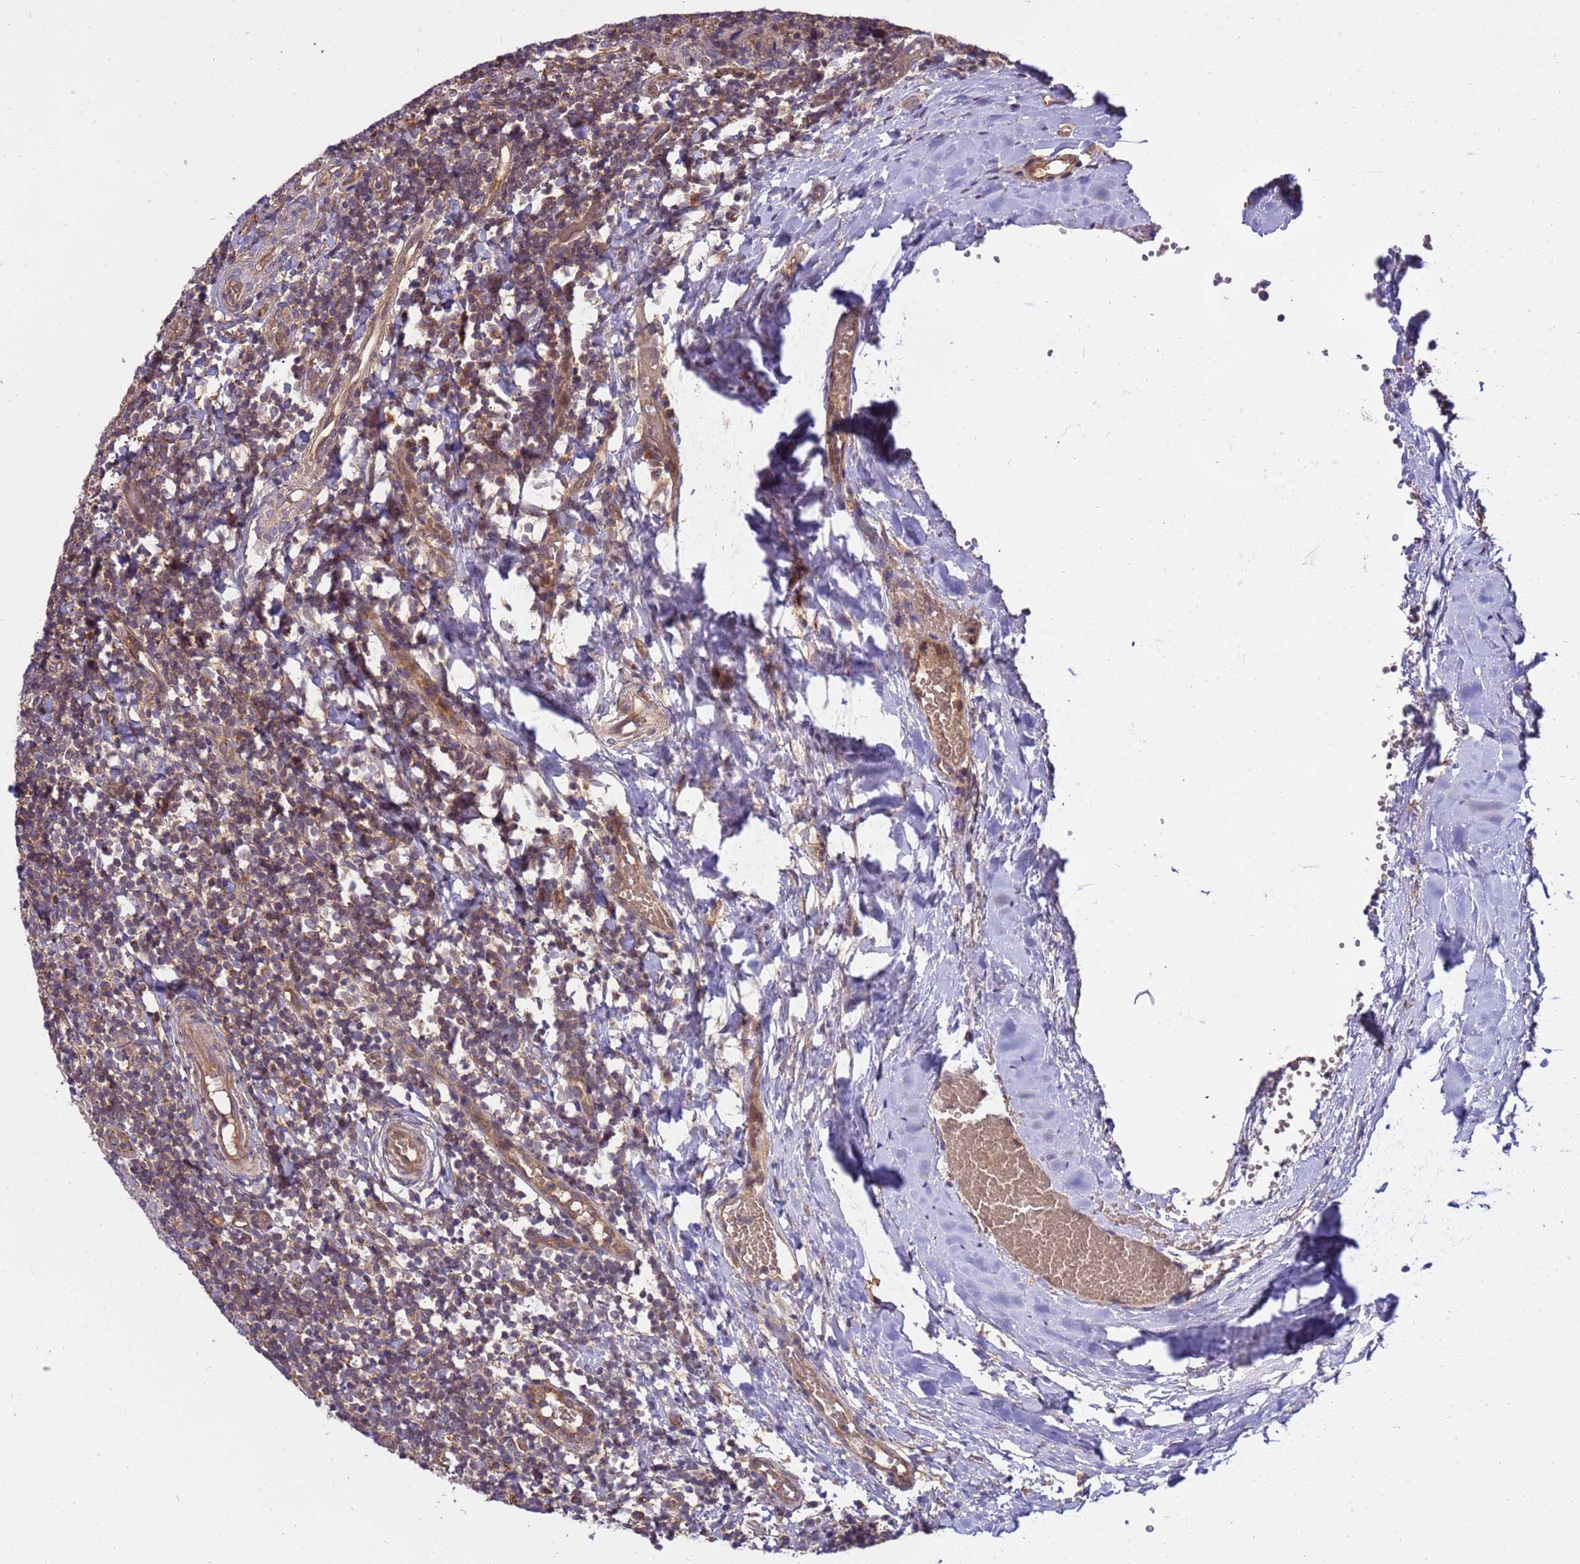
{"staining": {"intensity": "weak", "quantity": "<25%", "location": "cytoplasmic/membranous"}, "tissue": "tonsil", "cell_type": "Germinal center cells", "image_type": "normal", "snomed": [{"axis": "morphology", "description": "Normal tissue, NOS"}, {"axis": "topography", "description": "Tonsil"}], "caption": "DAB (3,3'-diaminobenzidine) immunohistochemical staining of normal tonsil demonstrates no significant expression in germinal center cells.", "gene": "SMCO3", "patient": {"sex": "female", "age": 19}}